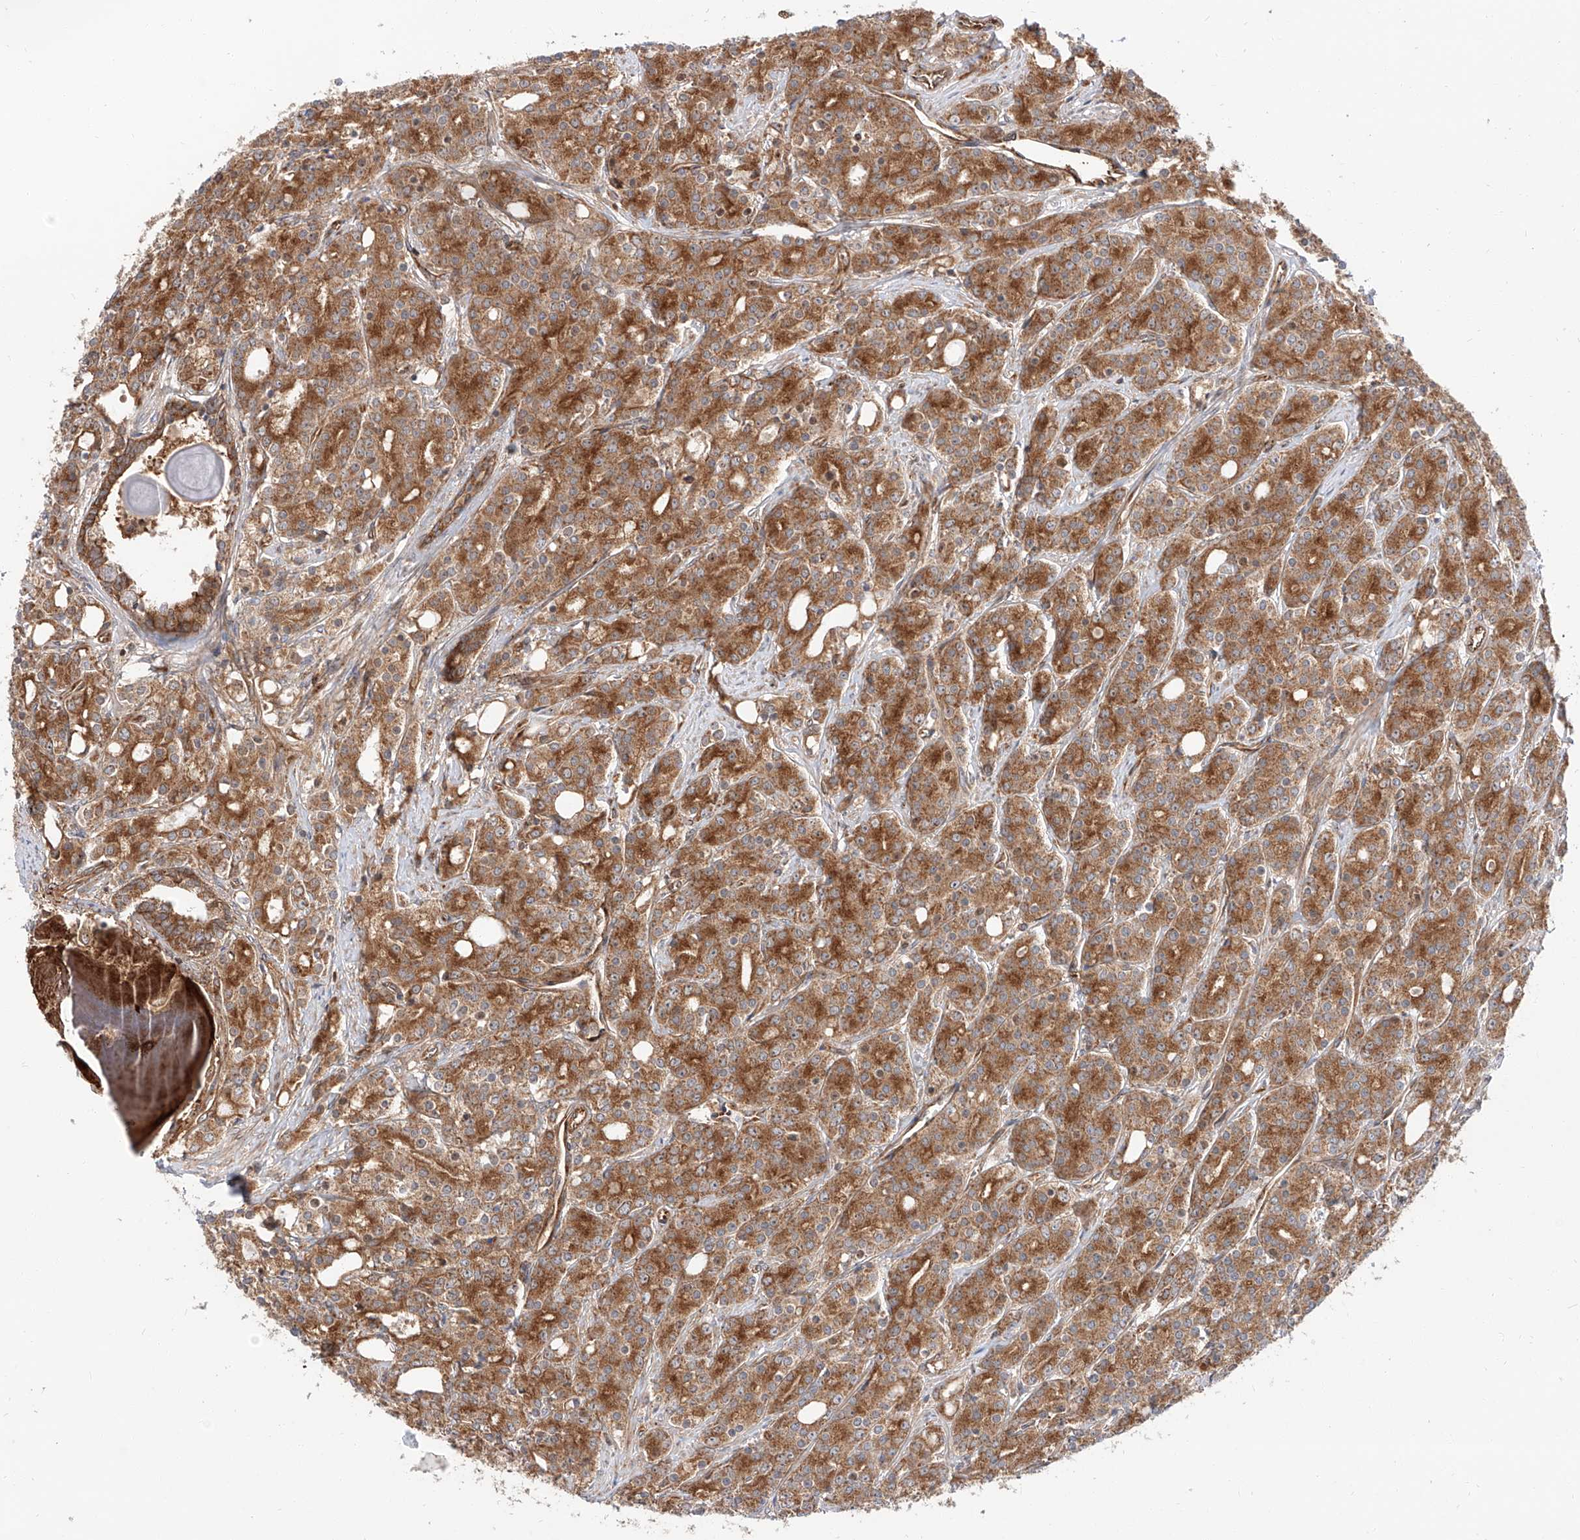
{"staining": {"intensity": "strong", "quantity": ">75%", "location": "cytoplasmic/membranous"}, "tissue": "prostate cancer", "cell_type": "Tumor cells", "image_type": "cancer", "snomed": [{"axis": "morphology", "description": "Adenocarcinoma, High grade"}, {"axis": "topography", "description": "Prostate"}], "caption": "A histopathology image showing strong cytoplasmic/membranous positivity in about >75% of tumor cells in prostate high-grade adenocarcinoma, as visualized by brown immunohistochemical staining.", "gene": "ISCA2", "patient": {"sex": "male", "age": 62}}